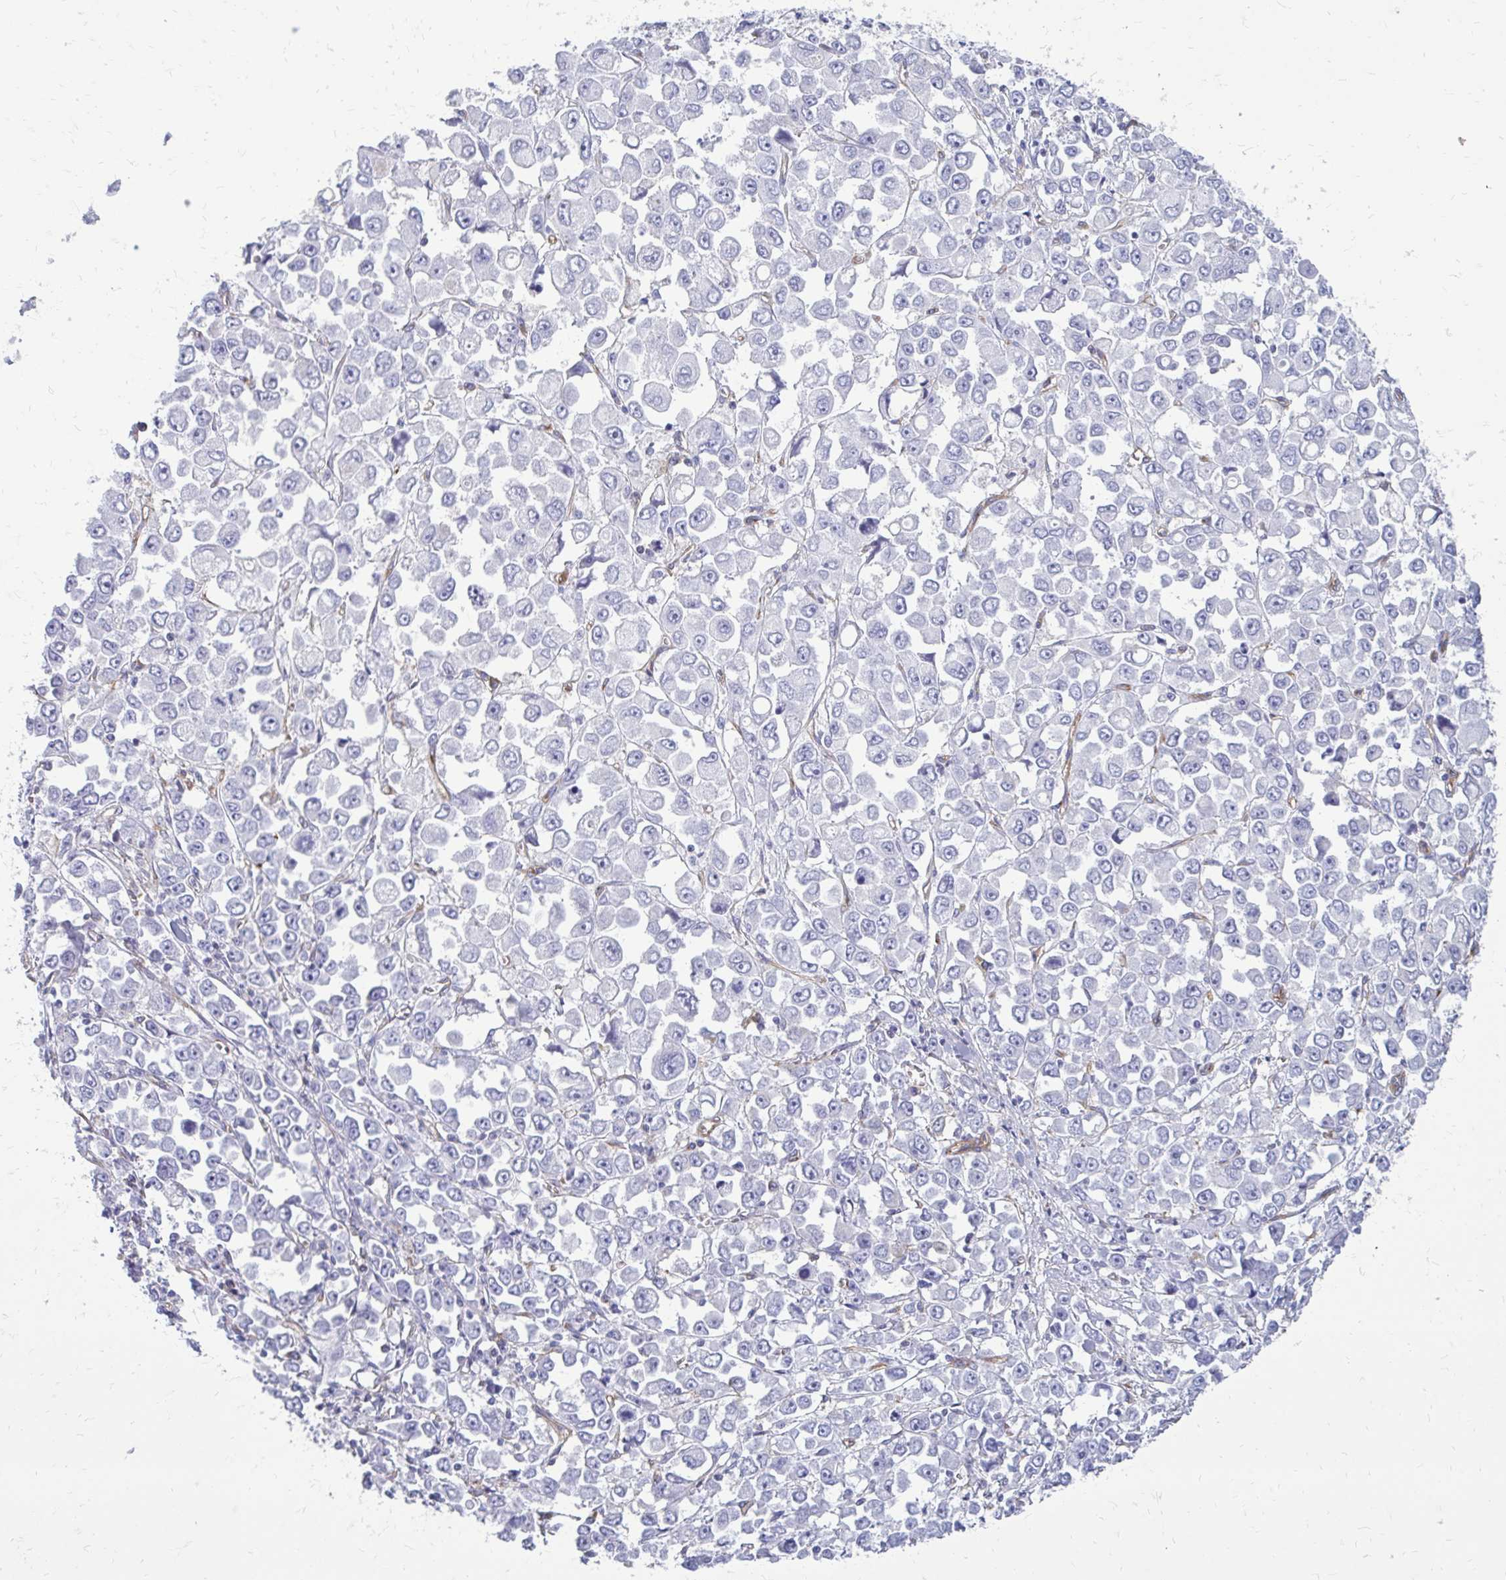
{"staining": {"intensity": "negative", "quantity": "none", "location": "none"}, "tissue": "stomach cancer", "cell_type": "Tumor cells", "image_type": "cancer", "snomed": [{"axis": "morphology", "description": "Adenocarcinoma, NOS"}, {"axis": "topography", "description": "Stomach, upper"}], "caption": "High magnification brightfield microscopy of stomach cancer stained with DAB (3,3'-diaminobenzidine) (brown) and counterstained with hematoxylin (blue): tumor cells show no significant expression.", "gene": "CLTA", "patient": {"sex": "male", "age": 70}}